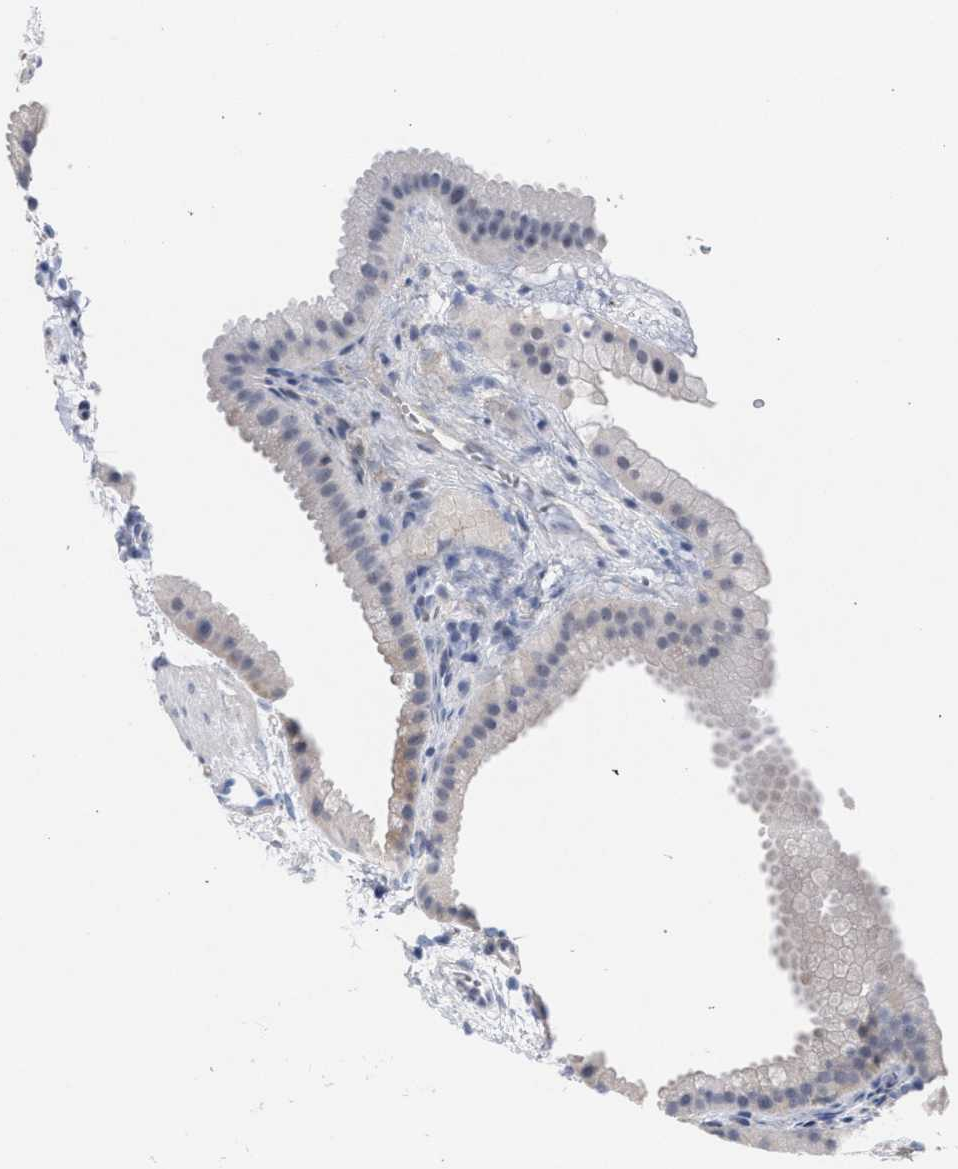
{"staining": {"intensity": "moderate", "quantity": "25%-75%", "location": "cytoplasmic/membranous"}, "tissue": "gallbladder", "cell_type": "Glandular cells", "image_type": "normal", "snomed": [{"axis": "morphology", "description": "Normal tissue, NOS"}, {"axis": "topography", "description": "Gallbladder"}], "caption": "The micrograph shows immunohistochemical staining of unremarkable gallbladder. There is moderate cytoplasmic/membranous expression is seen in about 25%-75% of glandular cells. (Stains: DAB (3,3'-diaminobenzidine) in brown, nuclei in blue, Microscopy: brightfield microscopy at high magnification).", "gene": "FHOD3", "patient": {"sex": "female", "age": 64}}